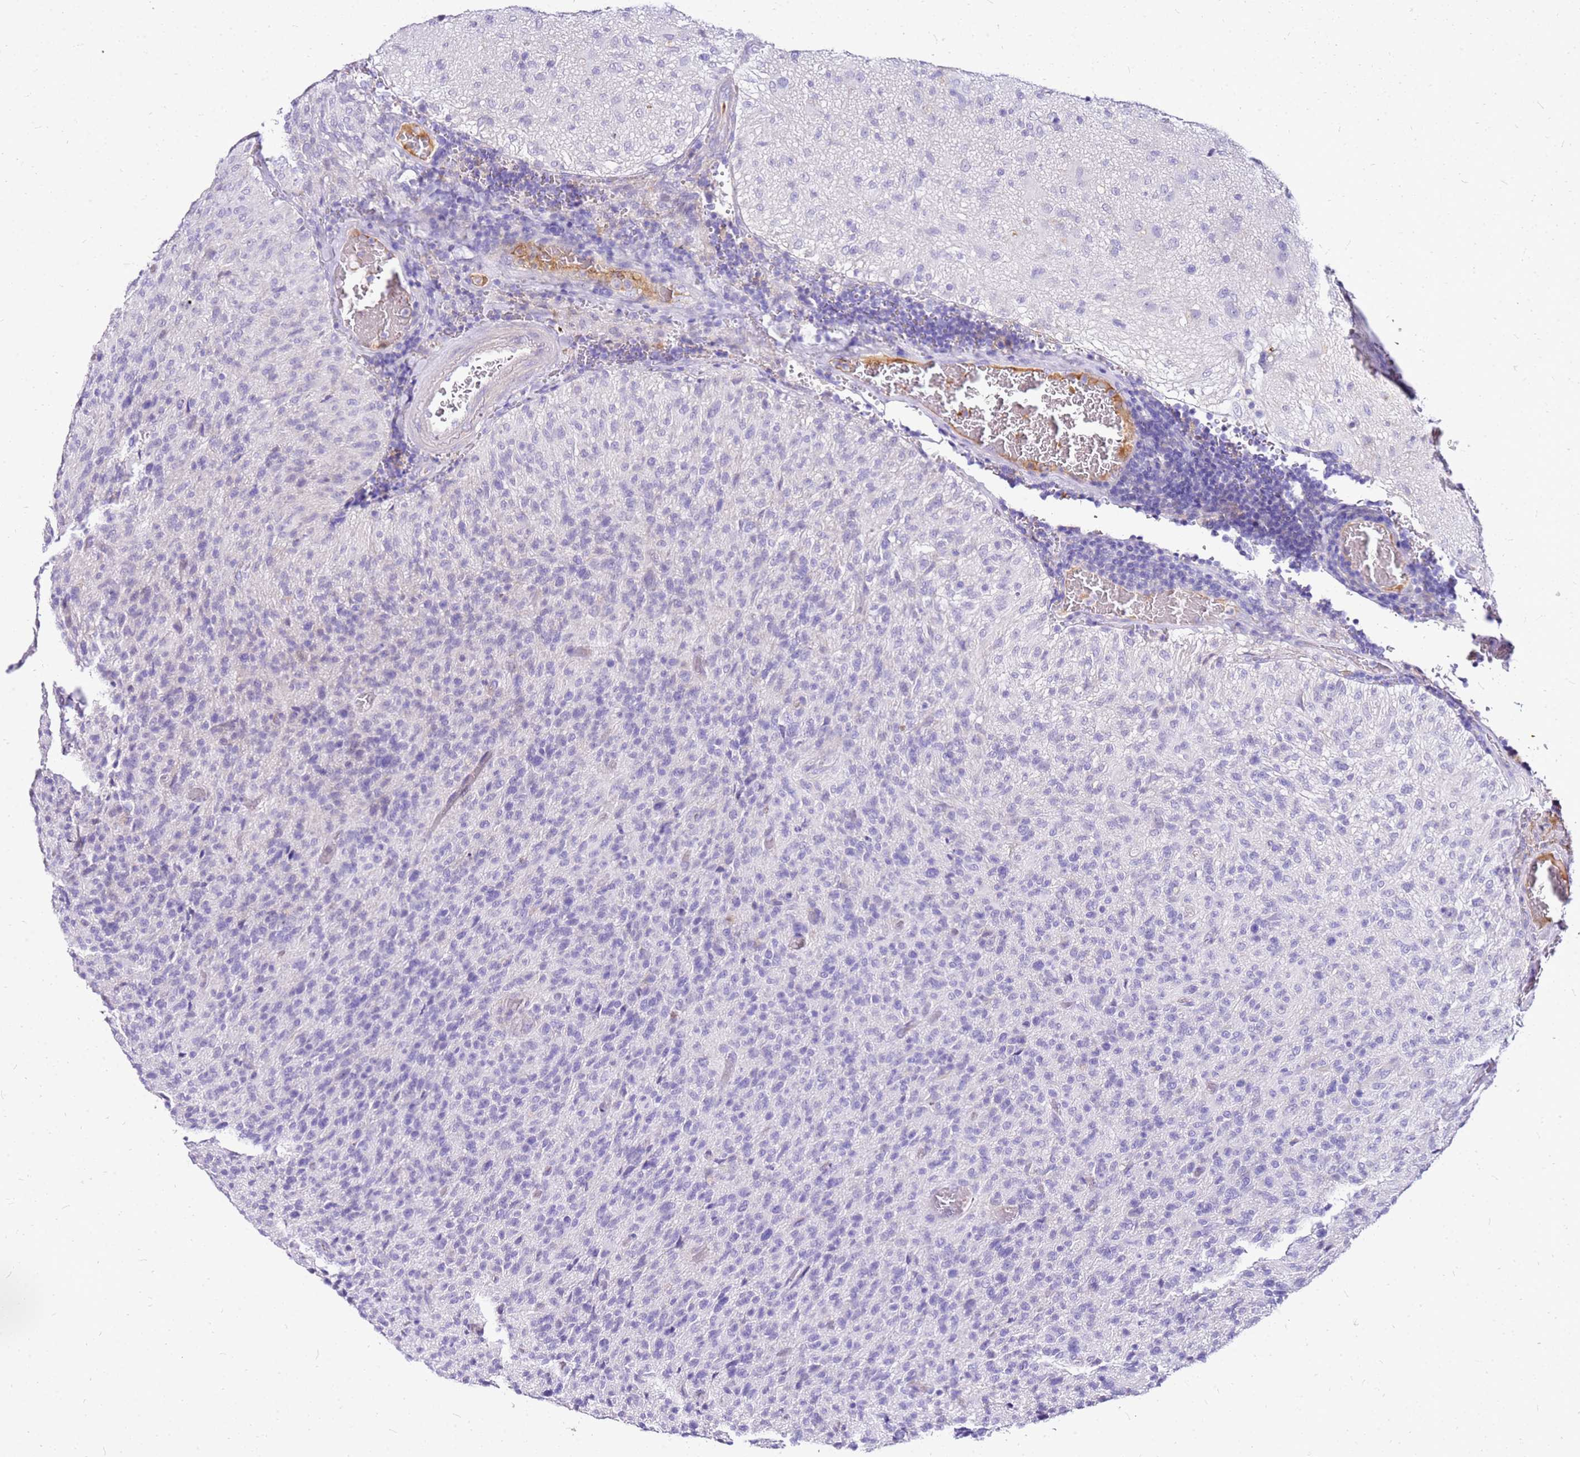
{"staining": {"intensity": "negative", "quantity": "none", "location": "none"}, "tissue": "glioma", "cell_type": "Tumor cells", "image_type": "cancer", "snomed": [{"axis": "morphology", "description": "Glioma, malignant, High grade"}, {"axis": "topography", "description": "Brain"}], "caption": "Immunohistochemical staining of glioma shows no significant positivity in tumor cells.", "gene": "DCDC2B", "patient": {"sex": "female", "age": 57}}